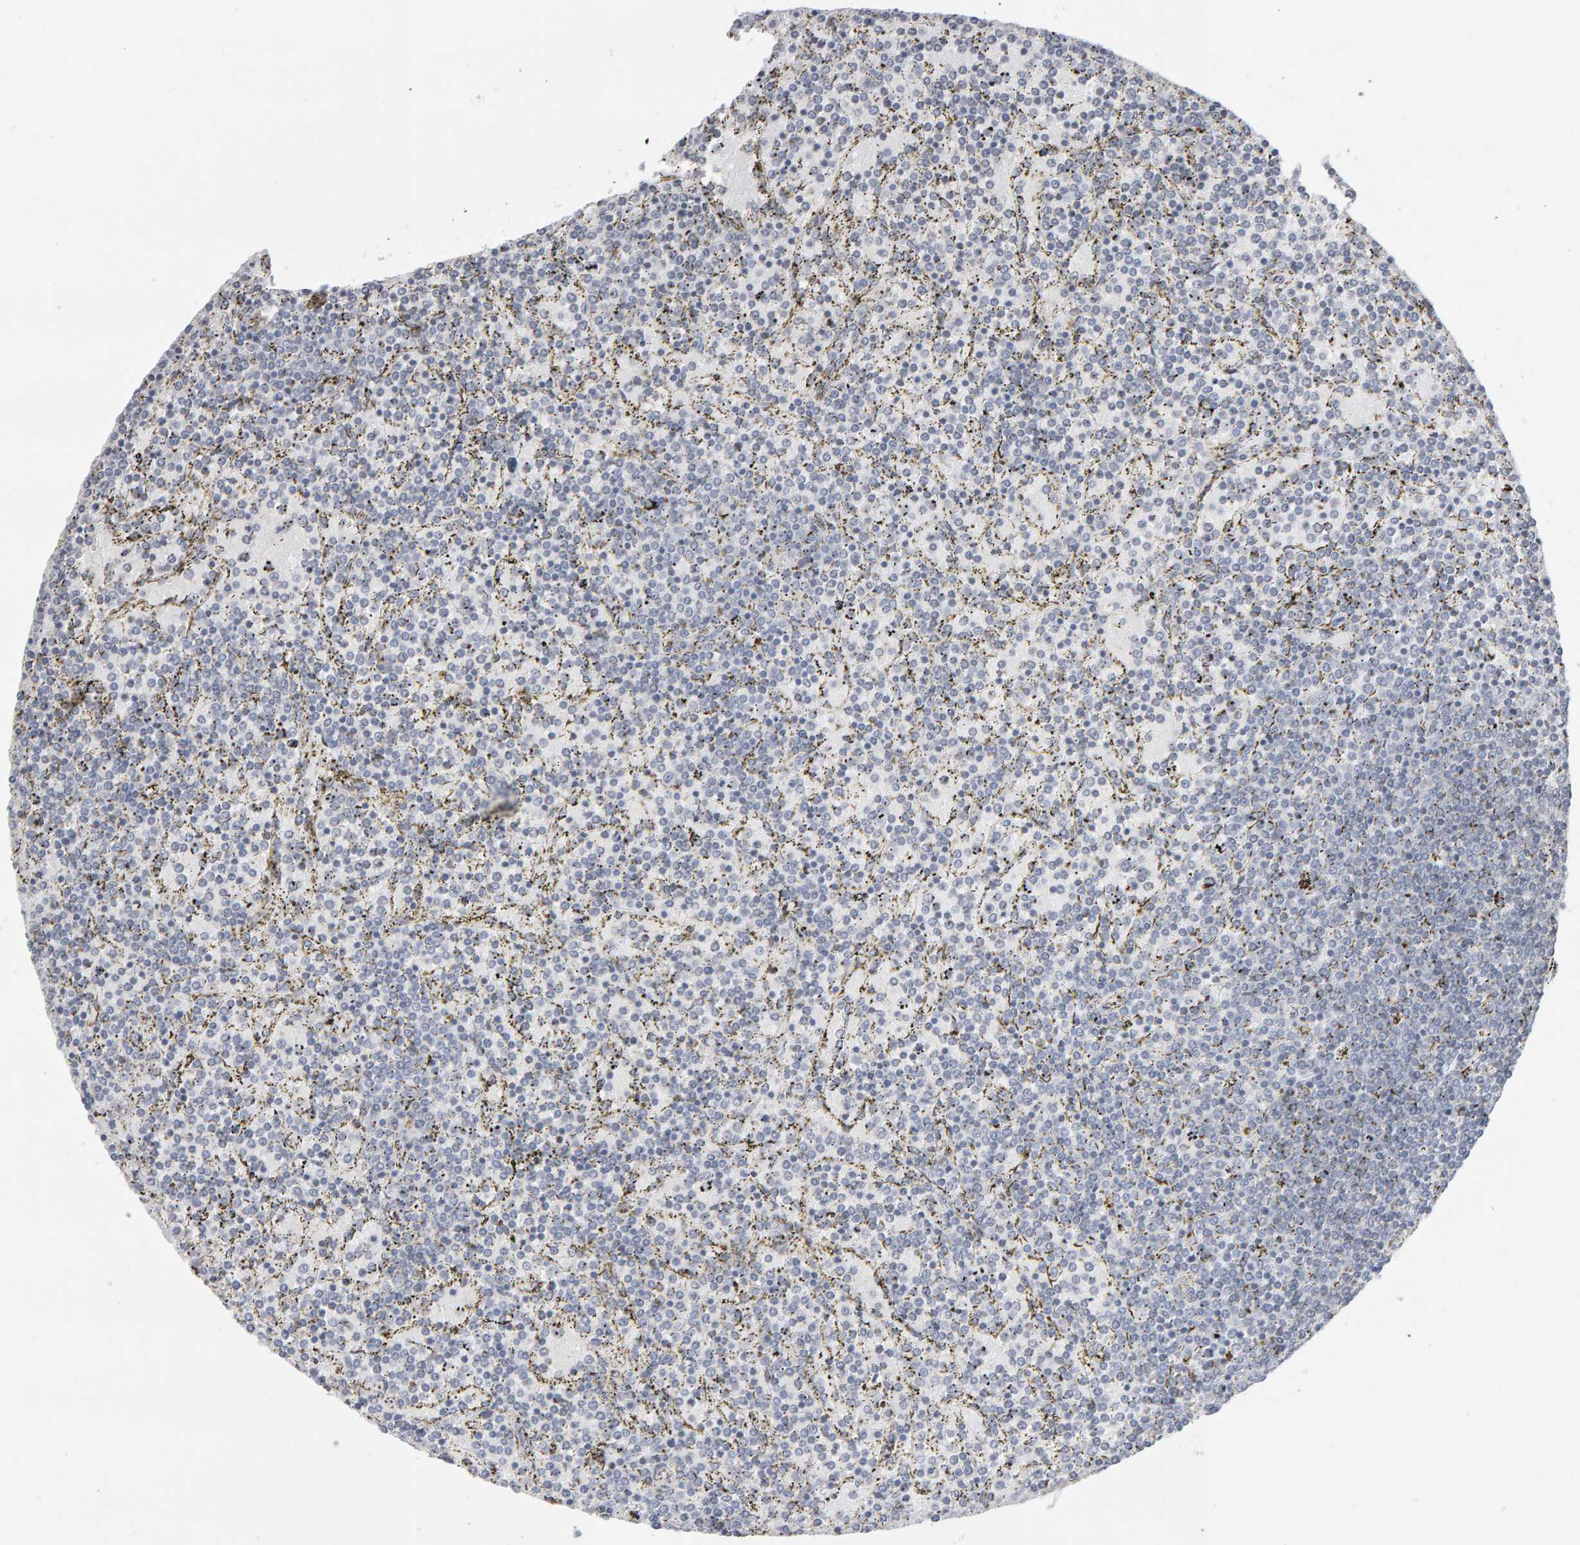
{"staining": {"intensity": "negative", "quantity": "none", "location": "none"}, "tissue": "lymphoma", "cell_type": "Tumor cells", "image_type": "cancer", "snomed": [{"axis": "morphology", "description": "Malignant lymphoma, non-Hodgkin's type, Low grade"}, {"axis": "topography", "description": "Spleen"}], "caption": "Immunohistochemistry of human malignant lymphoma, non-Hodgkin's type (low-grade) exhibits no positivity in tumor cells.", "gene": "HNF4A", "patient": {"sex": "female", "age": 77}}